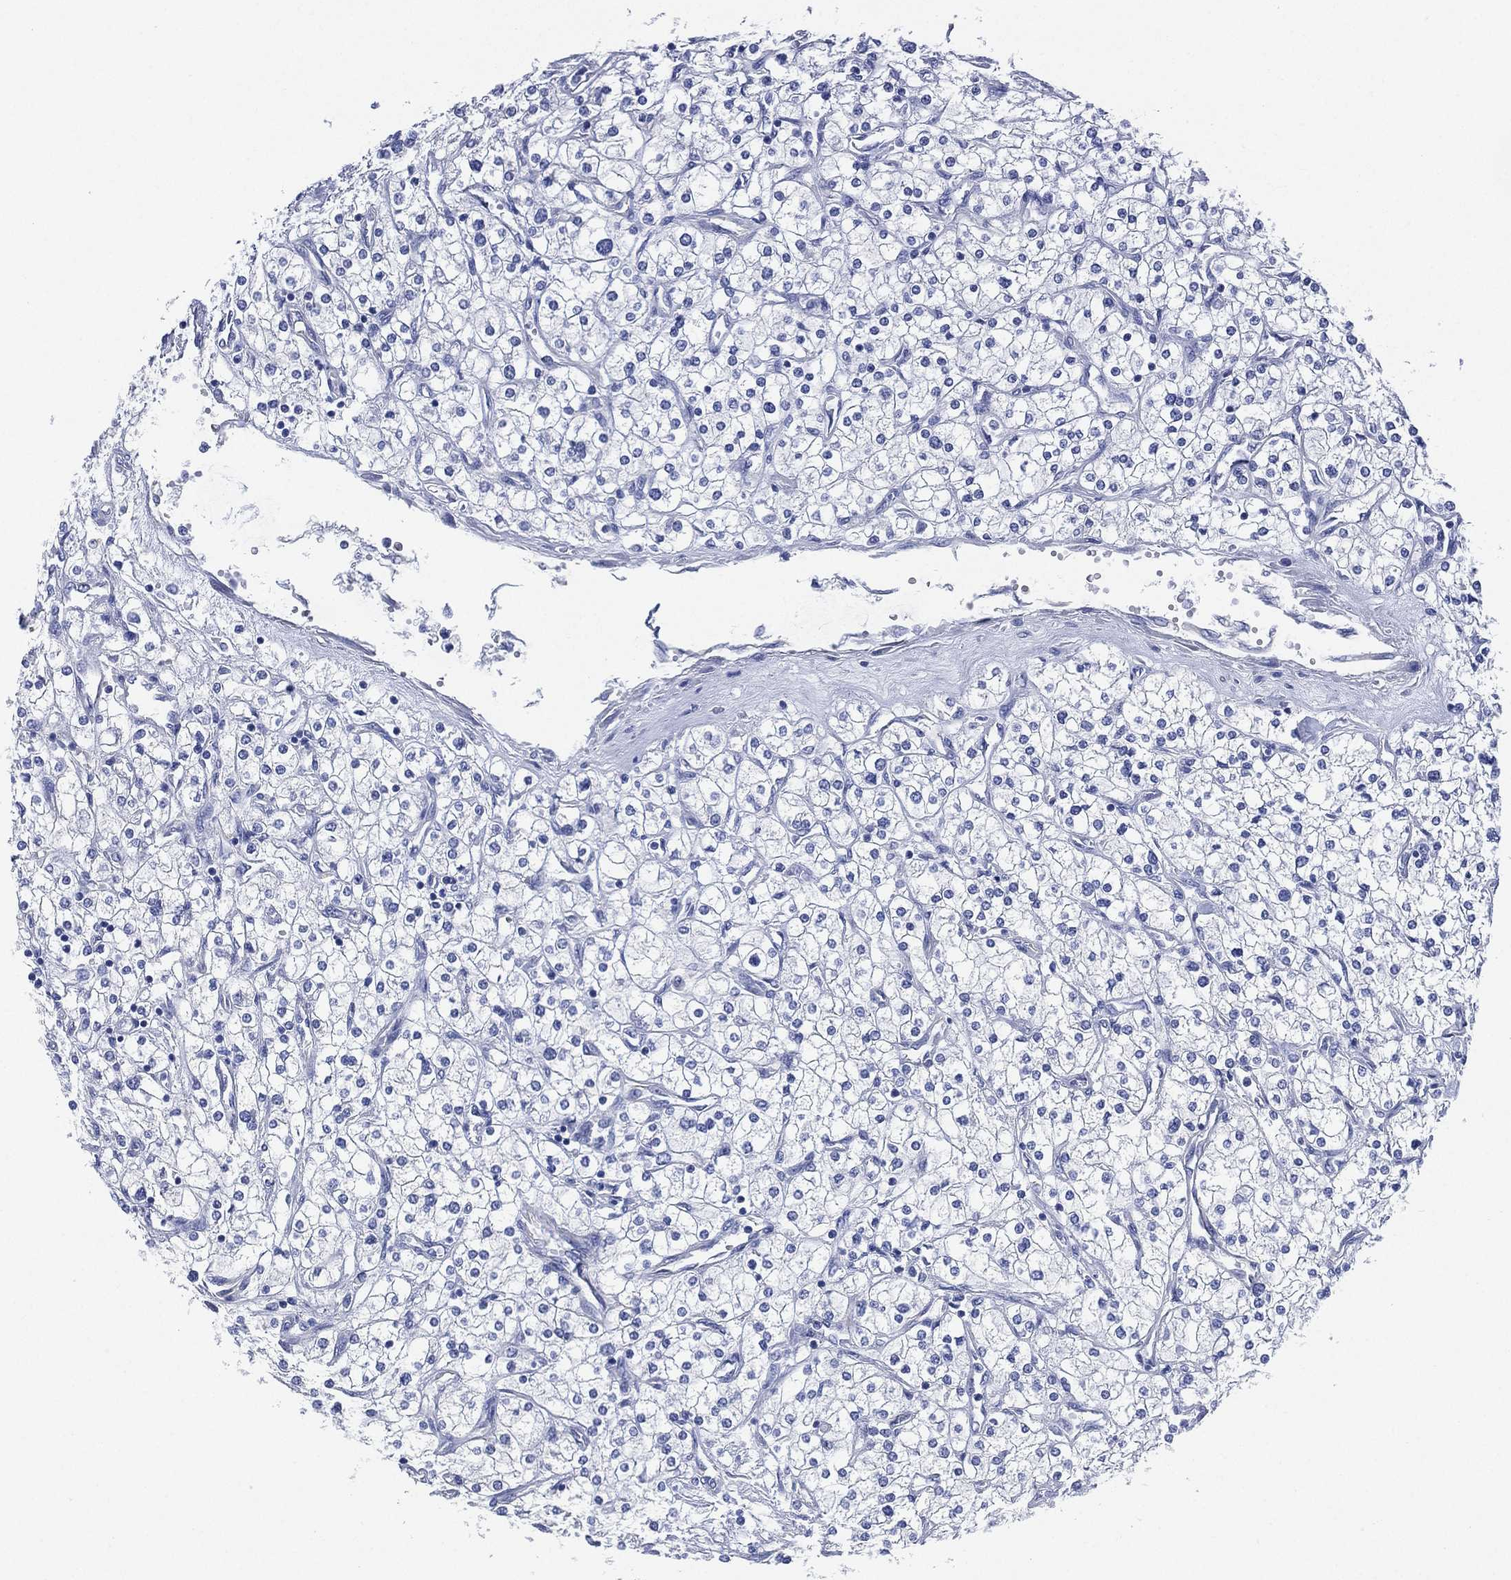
{"staining": {"intensity": "negative", "quantity": "none", "location": "none"}, "tissue": "renal cancer", "cell_type": "Tumor cells", "image_type": "cancer", "snomed": [{"axis": "morphology", "description": "Adenocarcinoma, NOS"}, {"axis": "topography", "description": "Kidney"}], "caption": "This is an IHC image of human adenocarcinoma (renal). There is no expression in tumor cells.", "gene": "CCDC70", "patient": {"sex": "male", "age": 80}}